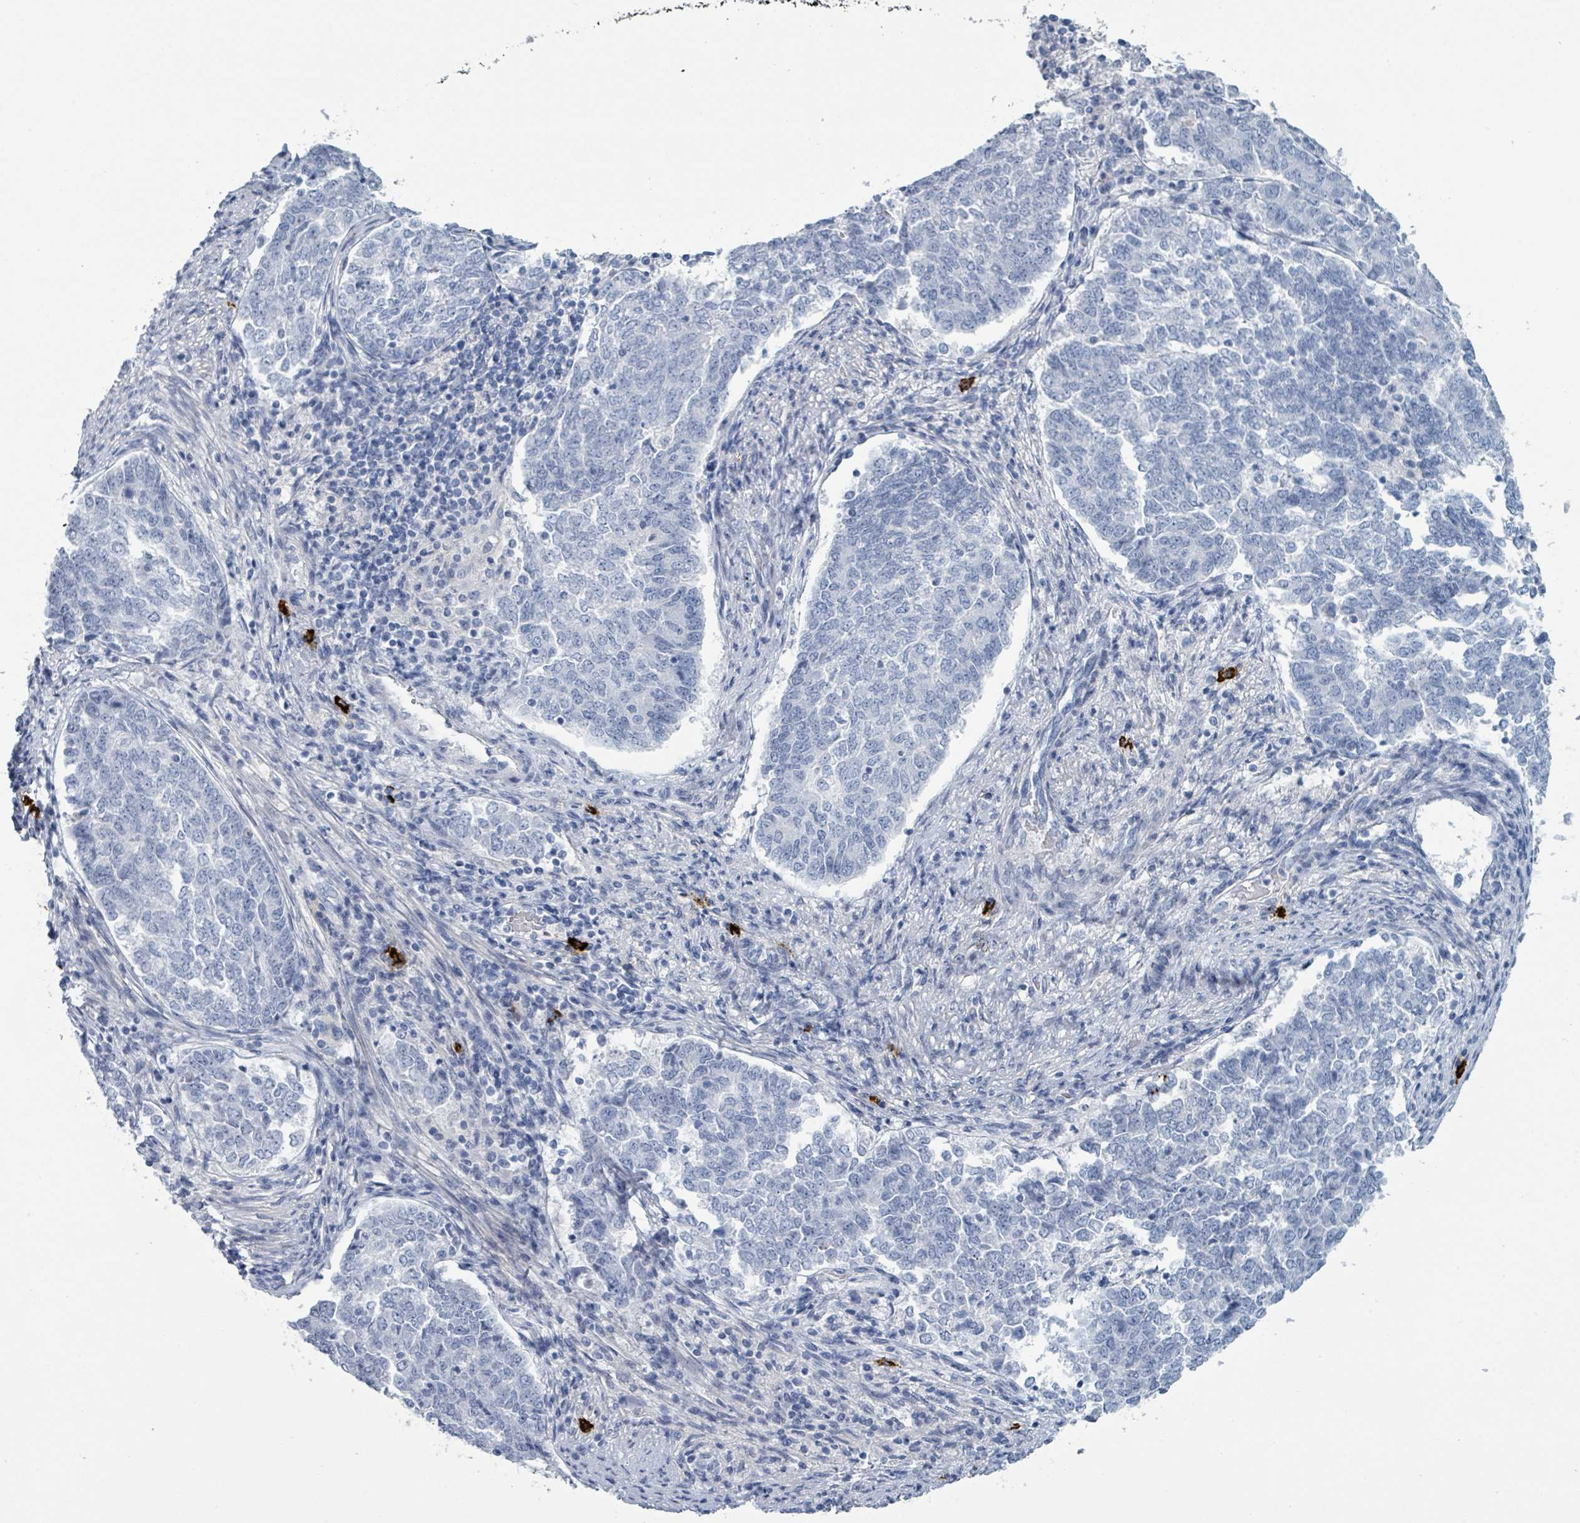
{"staining": {"intensity": "negative", "quantity": "none", "location": "none"}, "tissue": "endometrial cancer", "cell_type": "Tumor cells", "image_type": "cancer", "snomed": [{"axis": "morphology", "description": "Adenocarcinoma, NOS"}, {"axis": "topography", "description": "Endometrium"}], "caption": "This is a photomicrograph of immunohistochemistry staining of endometrial cancer, which shows no positivity in tumor cells.", "gene": "VPS13D", "patient": {"sex": "female", "age": 80}}